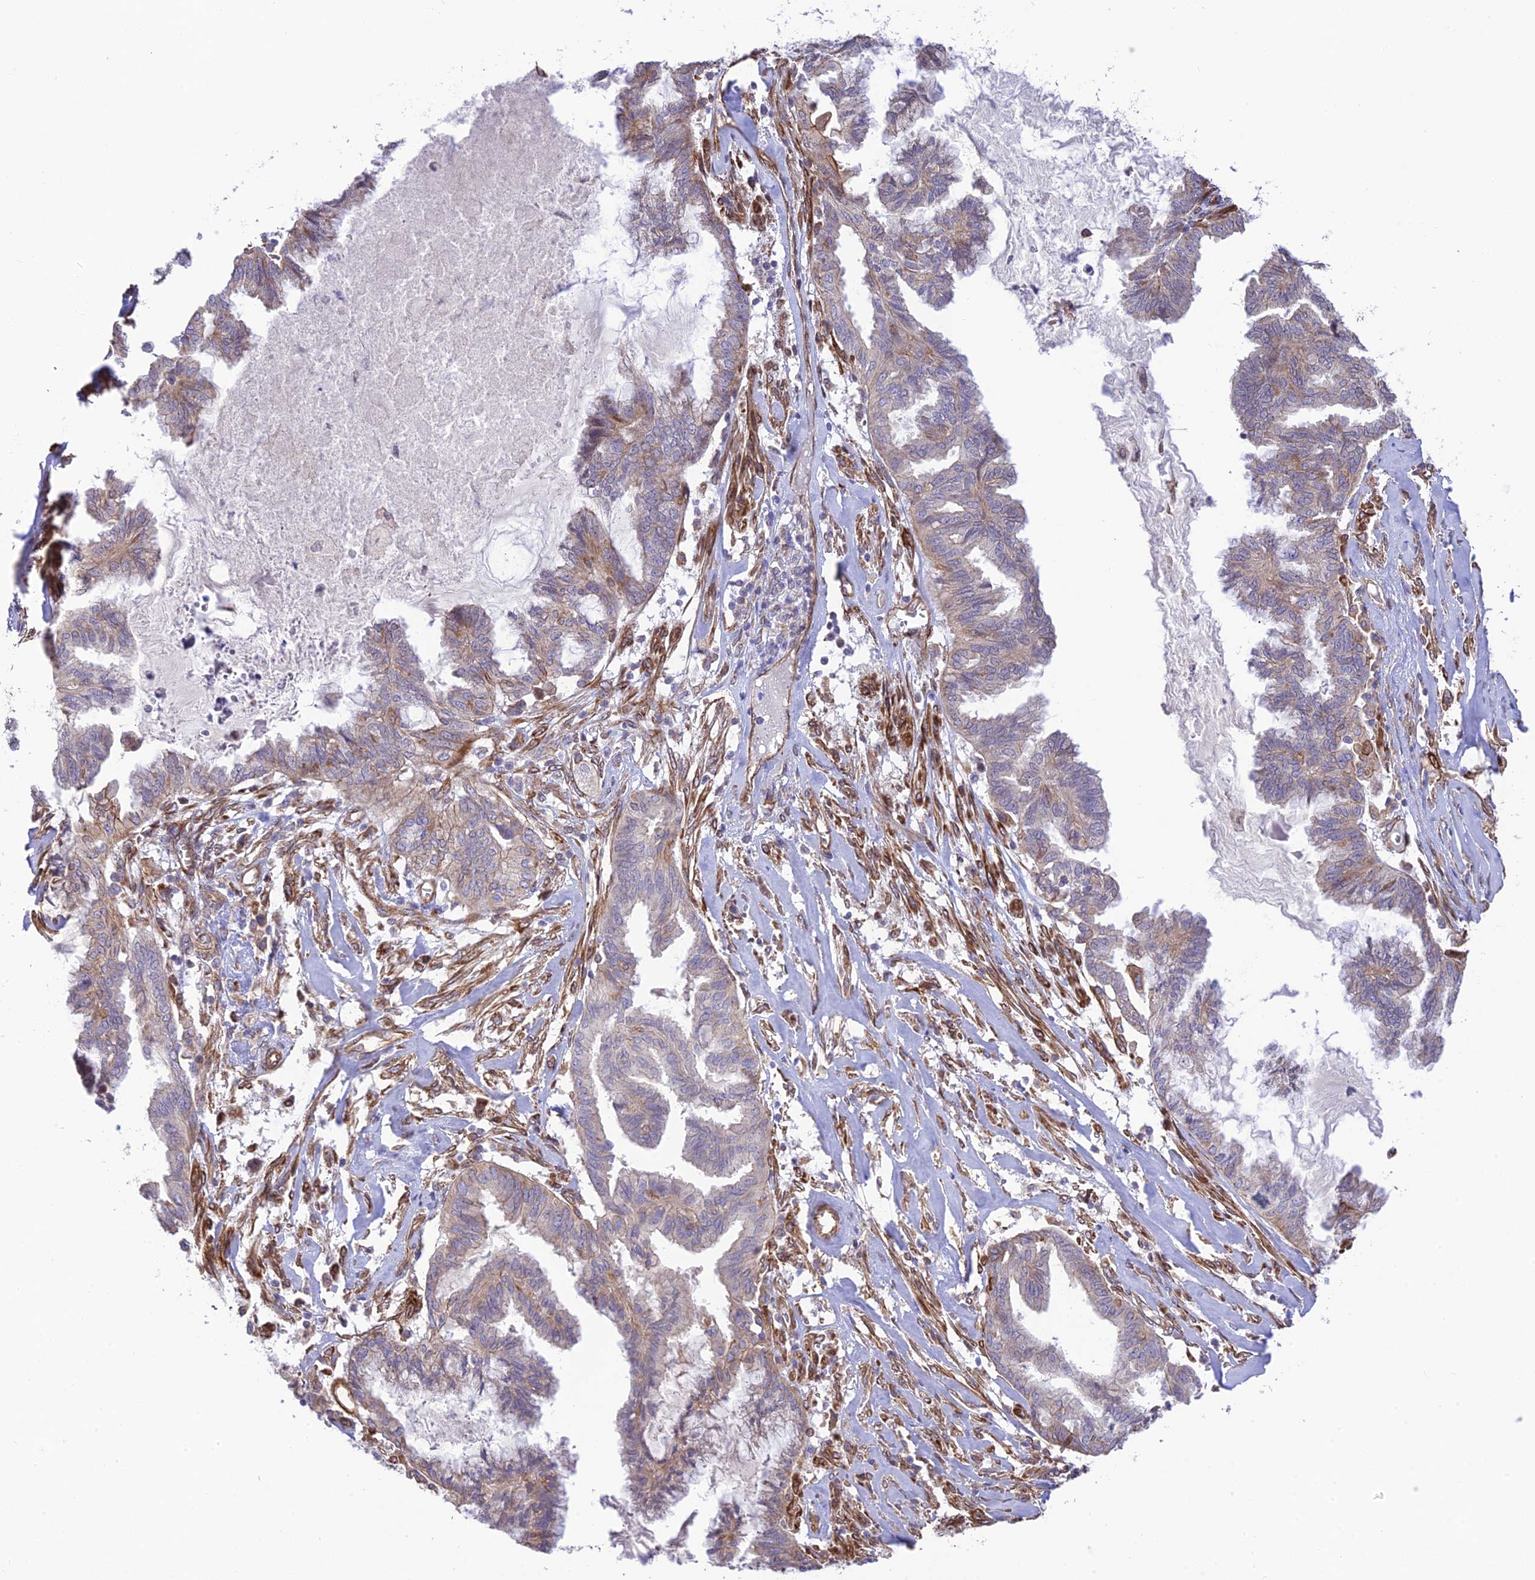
{"staining": {"intensity": "negative", "quantity": "none", "location": "none"}, "tissue": "endometrial cancer", "cell_type": "Tumor cells", "image_type": "cancer", "snomed": [{"axis": "morphology", "description": "Adenocarcinoma, NOS"}, {"axis": "topography", "description": "Endometrium"}], "caption": "Micrograph shows no protein staining in tumor cells of adenocarcinoma (endometrial) tissue. (Immunohistochemistry, brightfield microscopy, high magnification).", "gene": "EXOC3L4", "patient": {"sex": "female", "age": 86}}